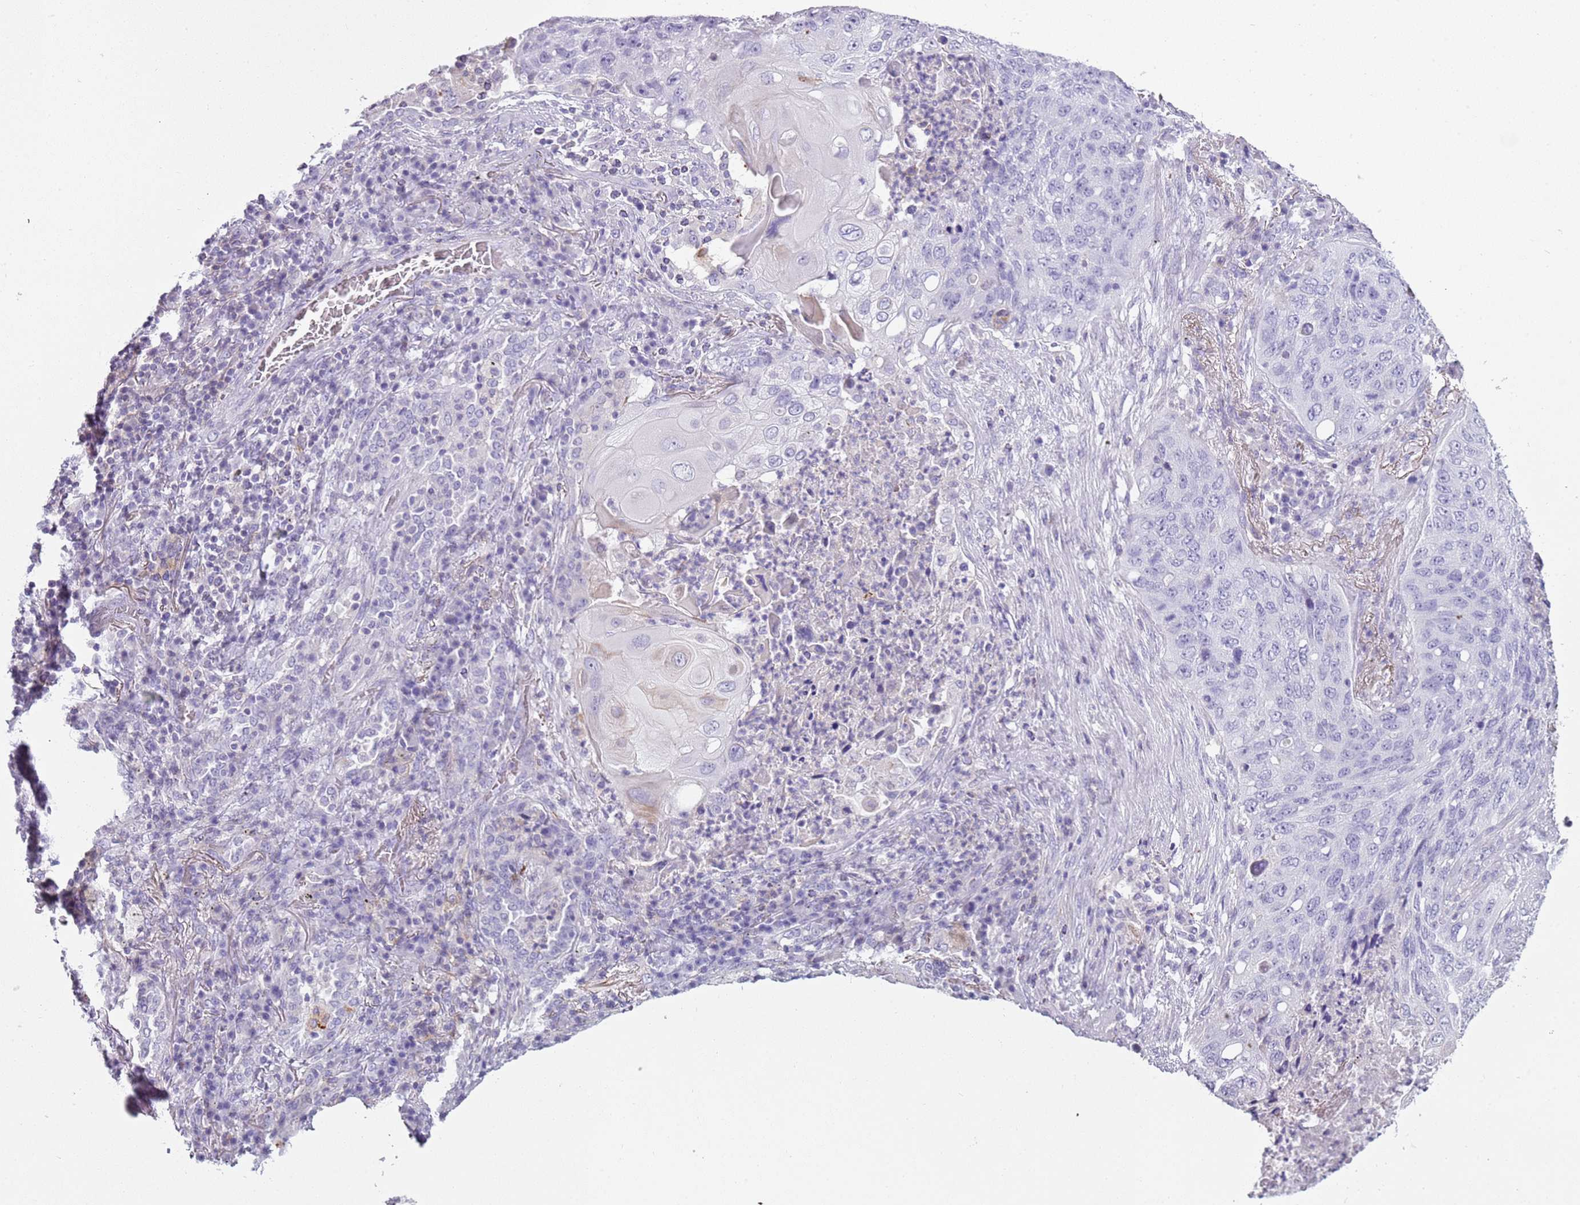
{"staining": {"intensity": "negative", "quantity": "none", "location": "none"}, "tissue": "lung cancer", "cell_type": "Tumor cells", "image_type": "cancer", "snomed": [{"axis": "morphology", "description": "Squamous cell carcinoma, NOS"}, {"axis": "topography", "description": "Lung"}], "caption": "Immunohistochemistry (IHC) of human lung cancer shows no staining in tumor cells.", "gene": "NBPF20", "patient": {"sex": "female", "age": 63}}